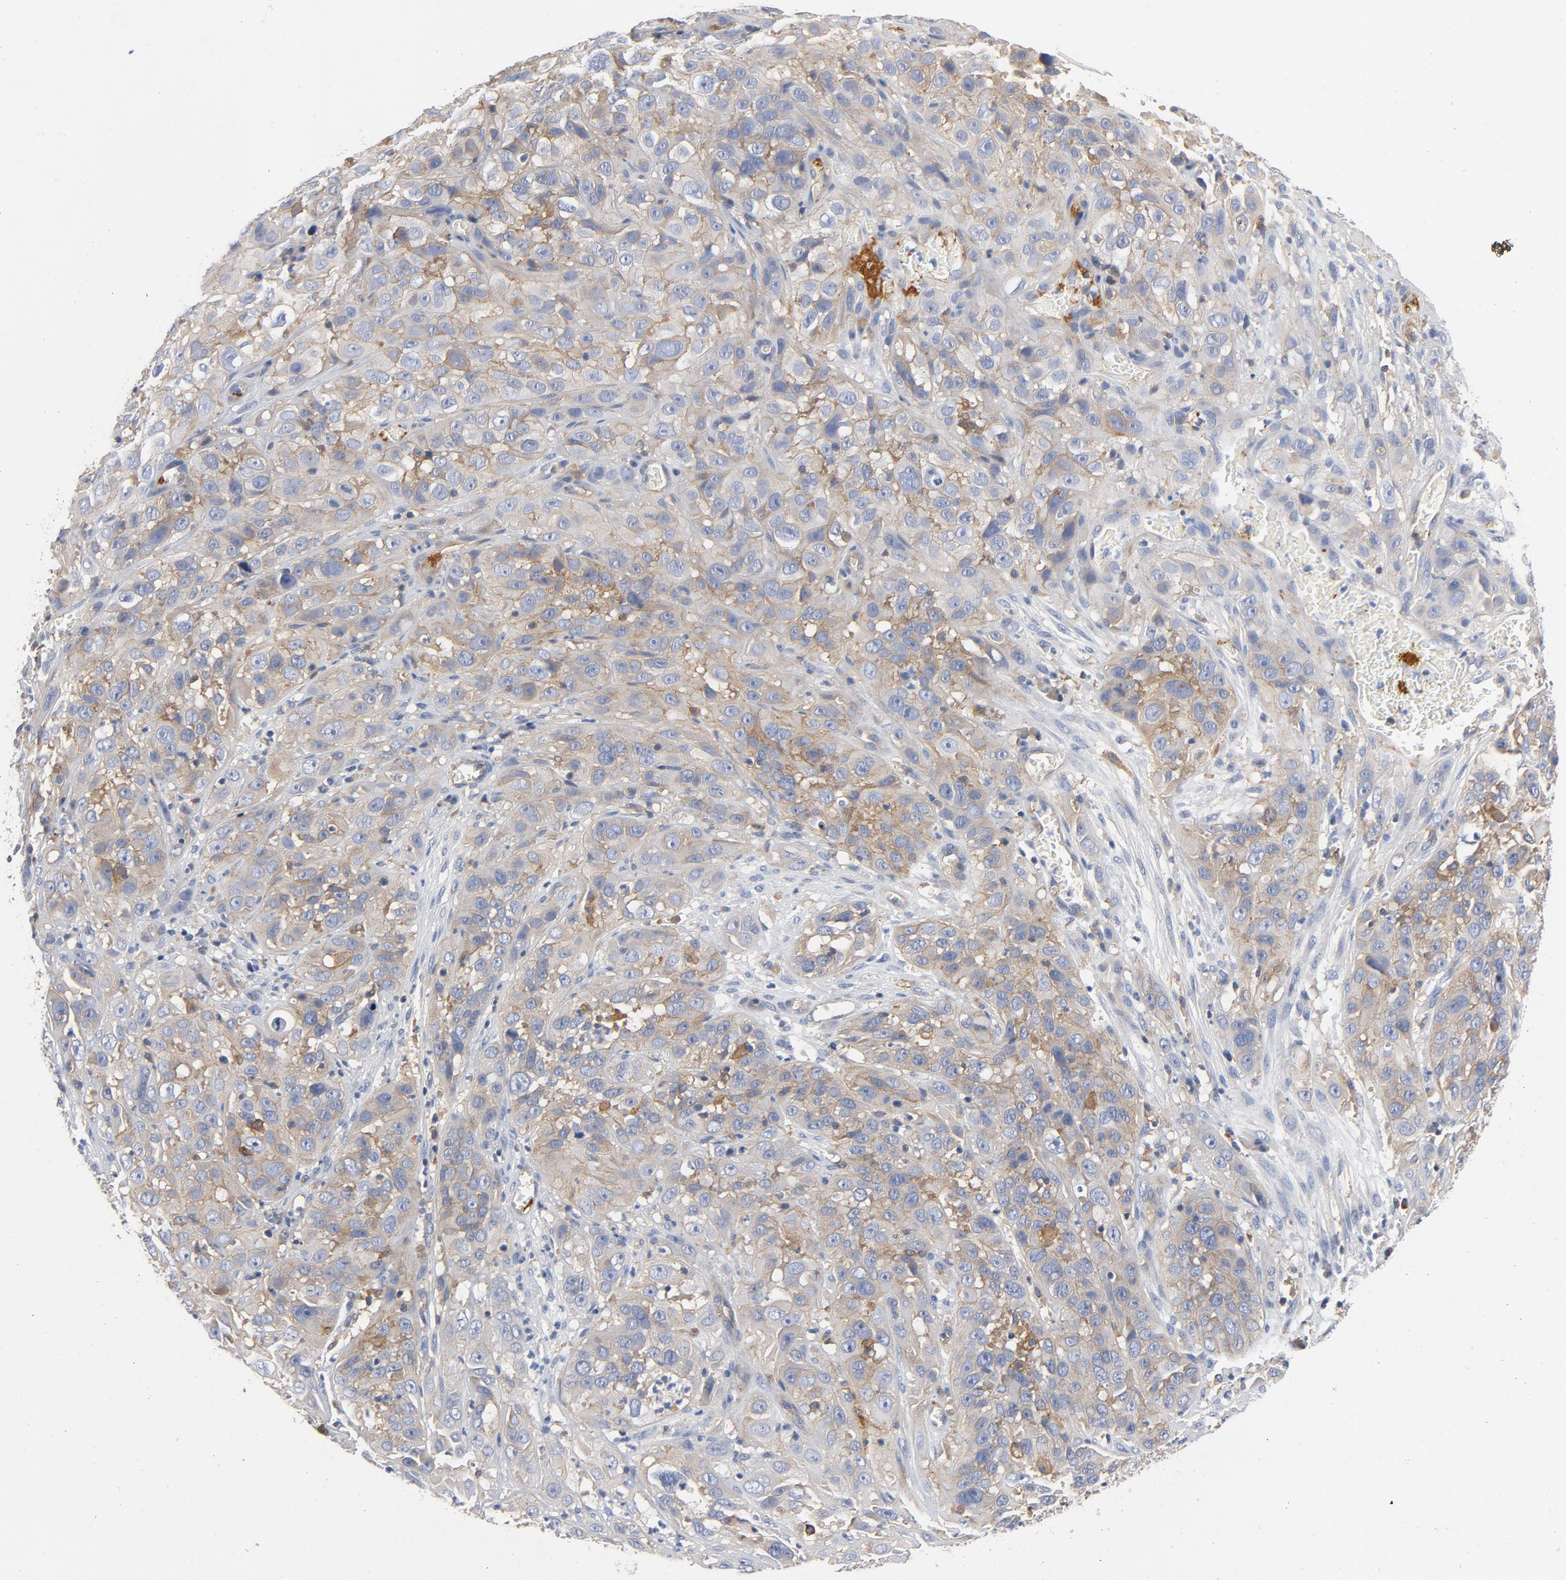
{"staining": {"intensity": "weak", "quantity": ">75%", "location": "cytoplasmic/membranous"}, "tissue": "cervical cancer", "cell_type": "Tumor cells", "image_type": "cancer", "snomed": [{"axis": "morphology", "description": "Squamous cell carcinoma, NOS"}, {"axis": "topography", "description": "Cervix"}], "caption": "IHC histopathology image of human squamous cell carcinoma (cervical) stained for a protein (brown), which shows low levels of weak cytoplasmic/membranous expression in about >75% of tumor cells.", "gene": "SRC", "patient": {"sex": "female", "age": 32}}